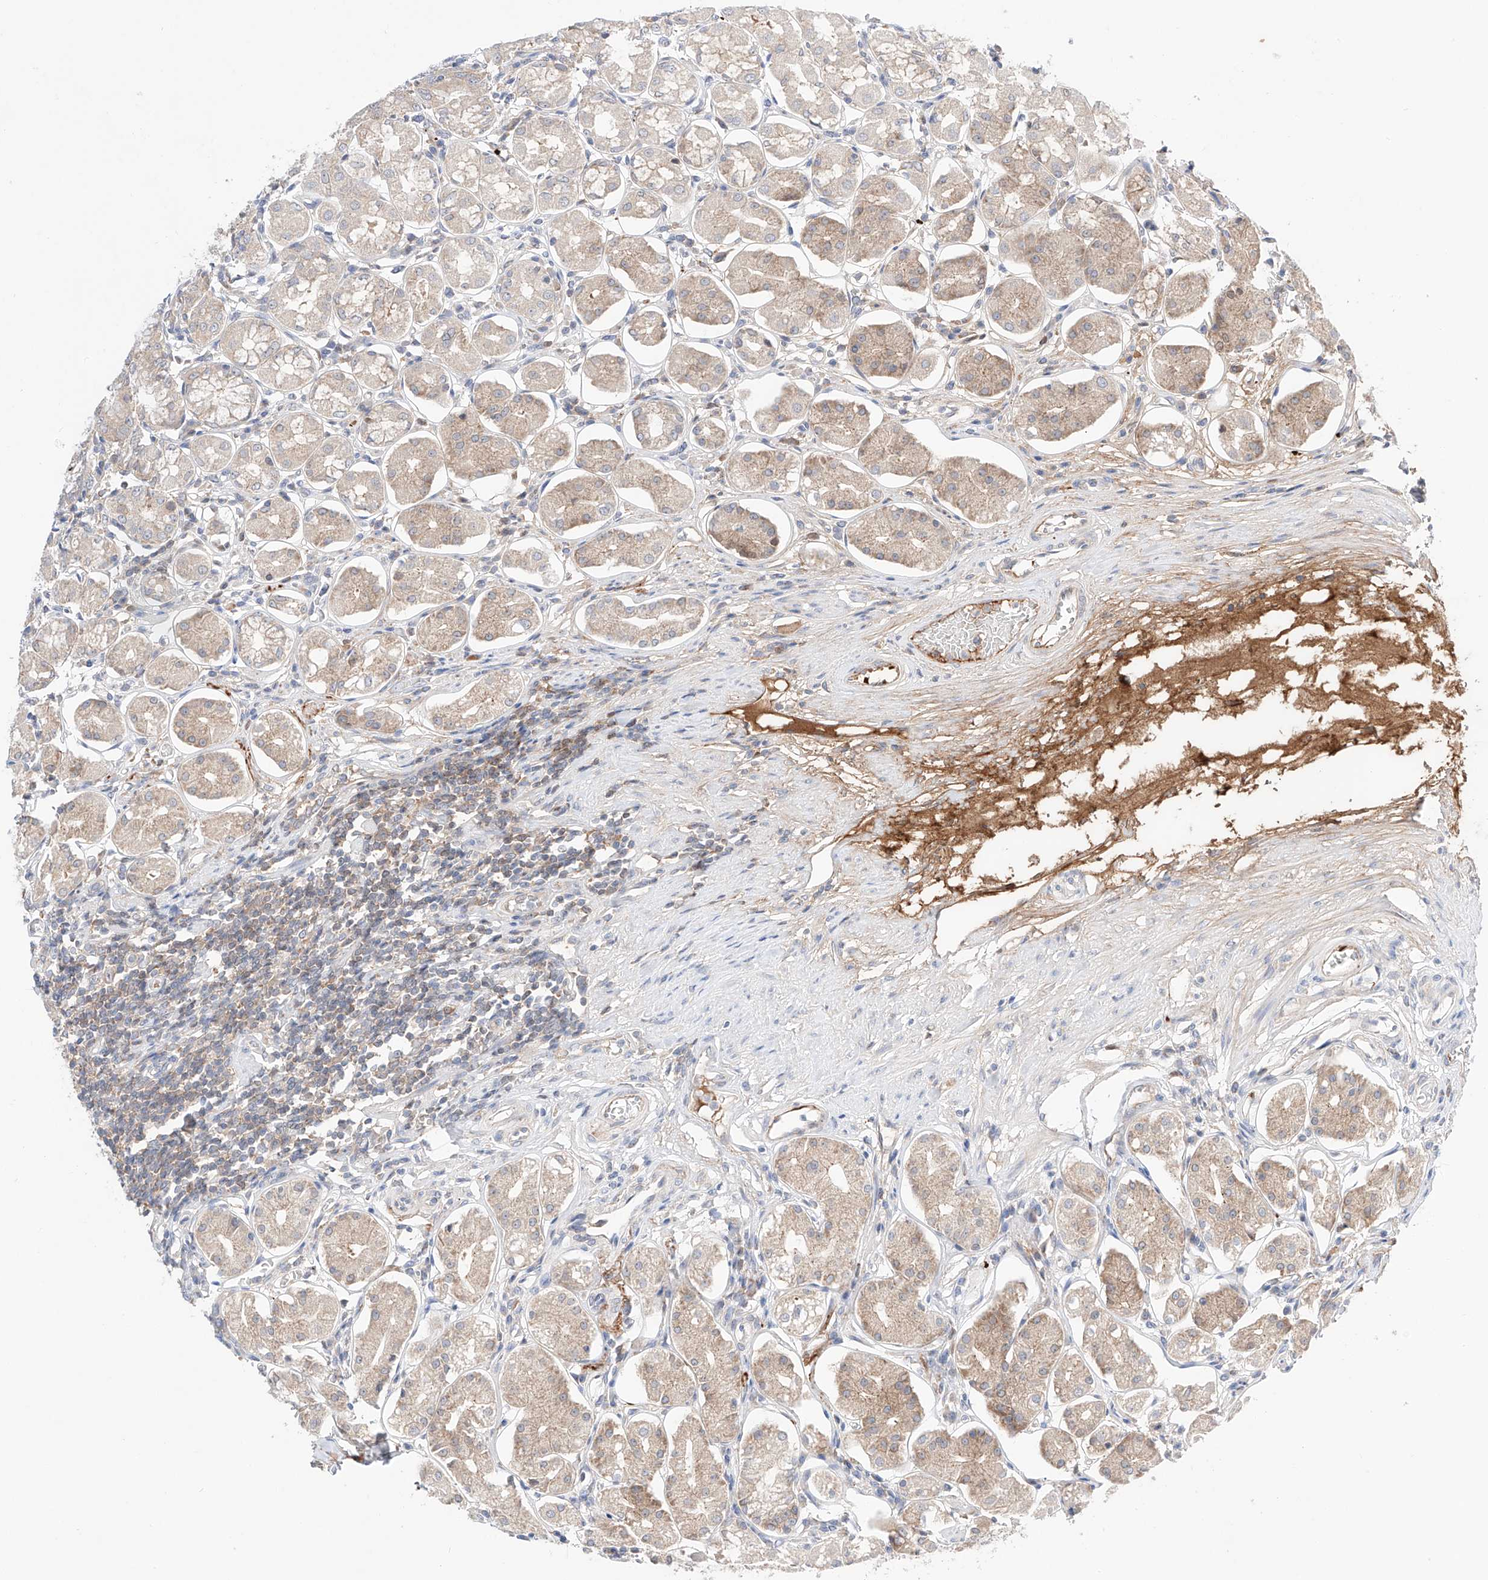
{"staining": {"intensity": "moderate", "quantity": "25%-75%", "location": "cytoplasmic/membranous"}, "tissue": "stomach", "cell_type": "Glandular cells", "image_type": "normal", "snomed": [{"axis": "morphology", "description": "Normal tissue, NOS"}, {"axis": "topography", "description": "Stomach, lower"}], "caption": "Stomach stained with IHC exhibits moderate cytoplasmic/membranous staining in about 25%-75% of glandular cells.", "gene": "PGGT1B", "patient": {"sex": "female", "age": 56}}